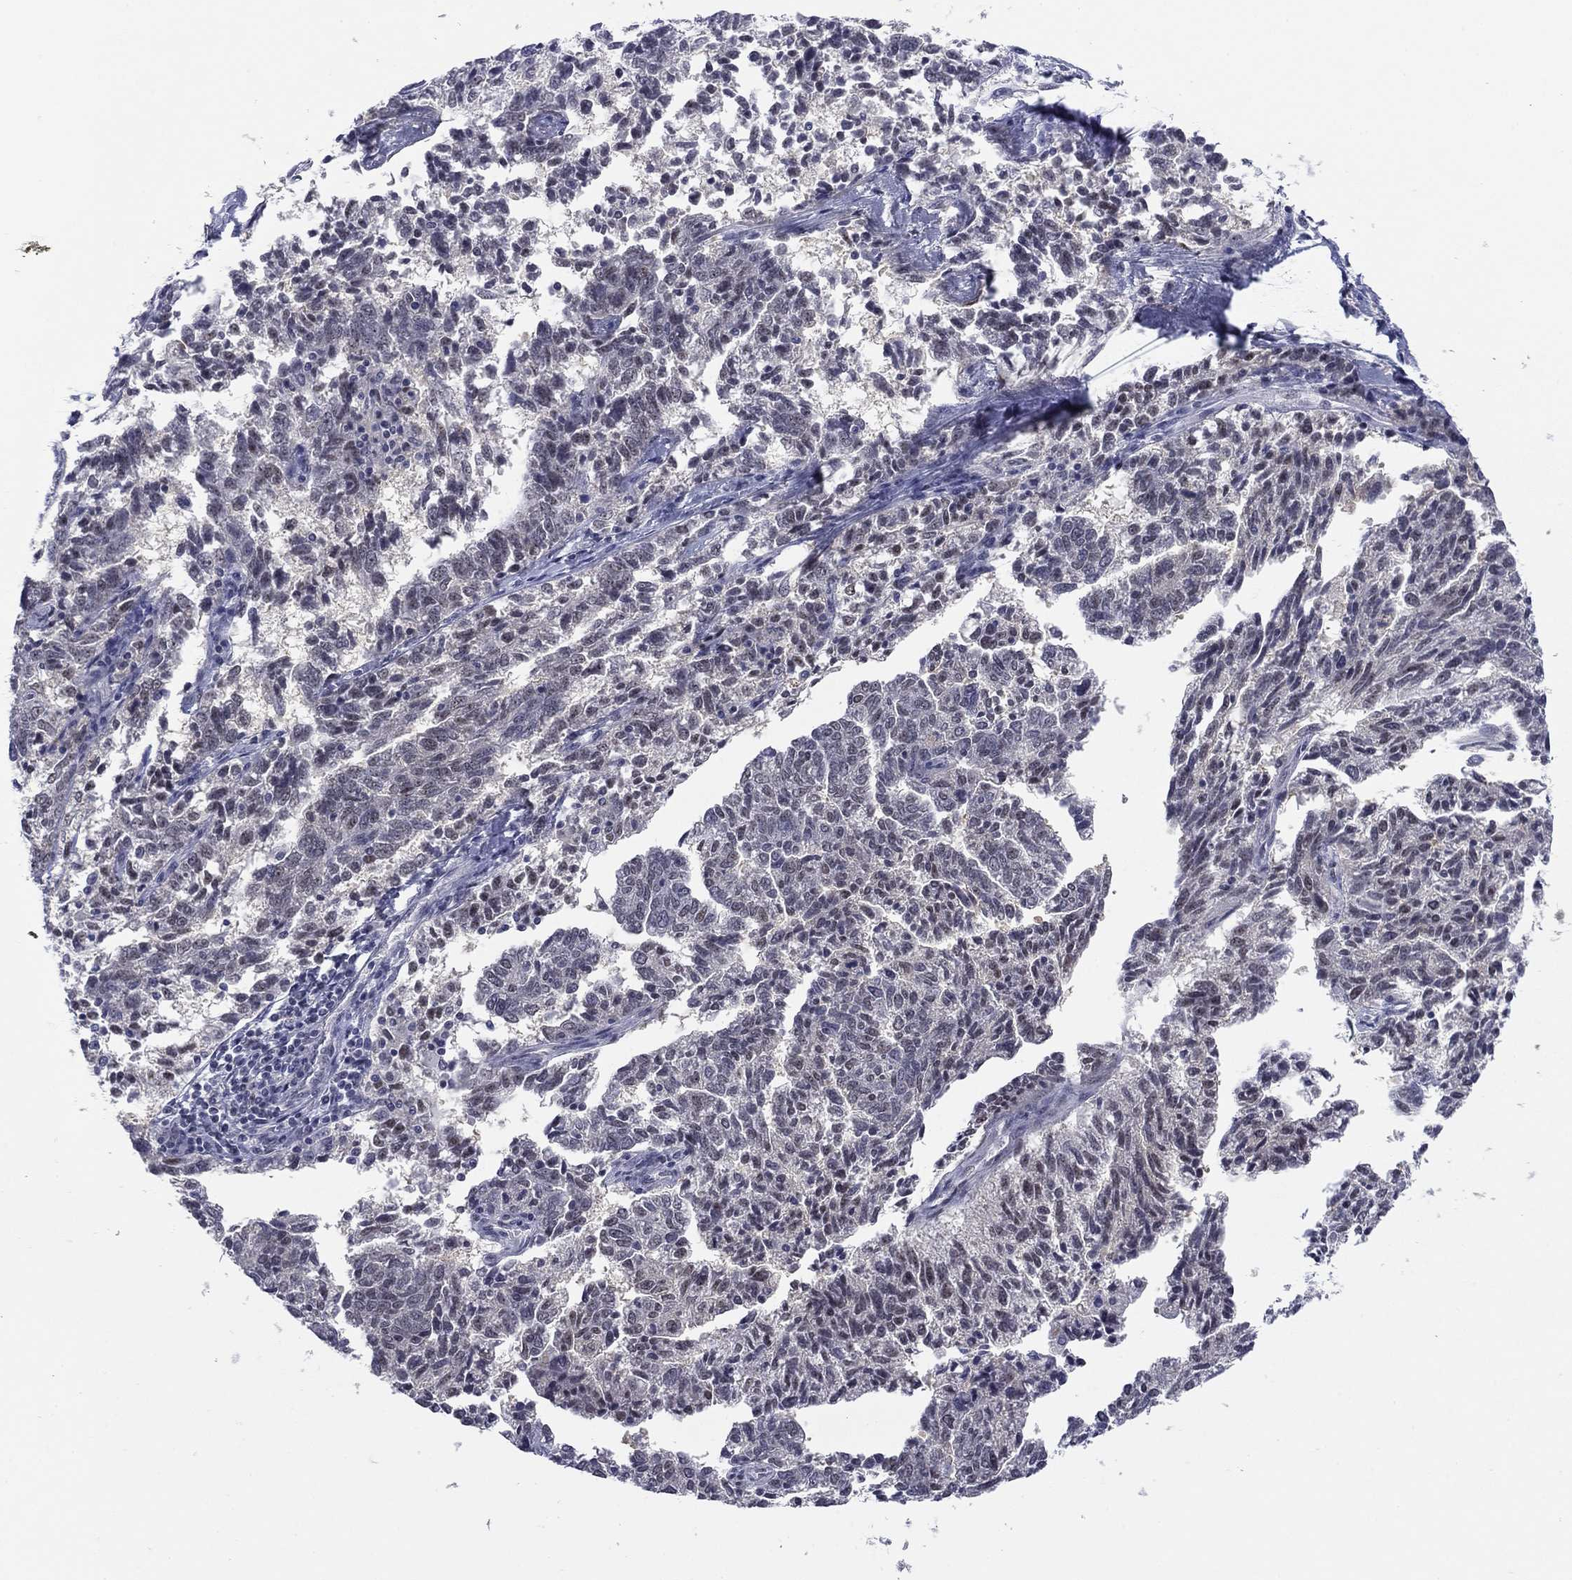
{"staining": {"intensity": "negative", "quantity": "none", "location": "none"}, "tissue": "ovarian cancer", "cell_type": "Tumor cells", "image_type": "cancer", "snomed": [{"axis": "morphology", "description": "Cystadenocarcinoma, serous, NOS"}, {"axis": "topography", "description": "Ovary"}], "caption": "DAB (3,3'-diaminobenzidine) immunohistochemical staining of ovarian serous cystadenocarcinoma exhibits no significant positivity in tumor cells. (Stains: DAB immunohistochemistry with hematoxylin counter stain, Microscopy: brightfield microscopy at high magnification).", "gene": "TIGD4", "patient": {"sex": "female", "age": 71}}